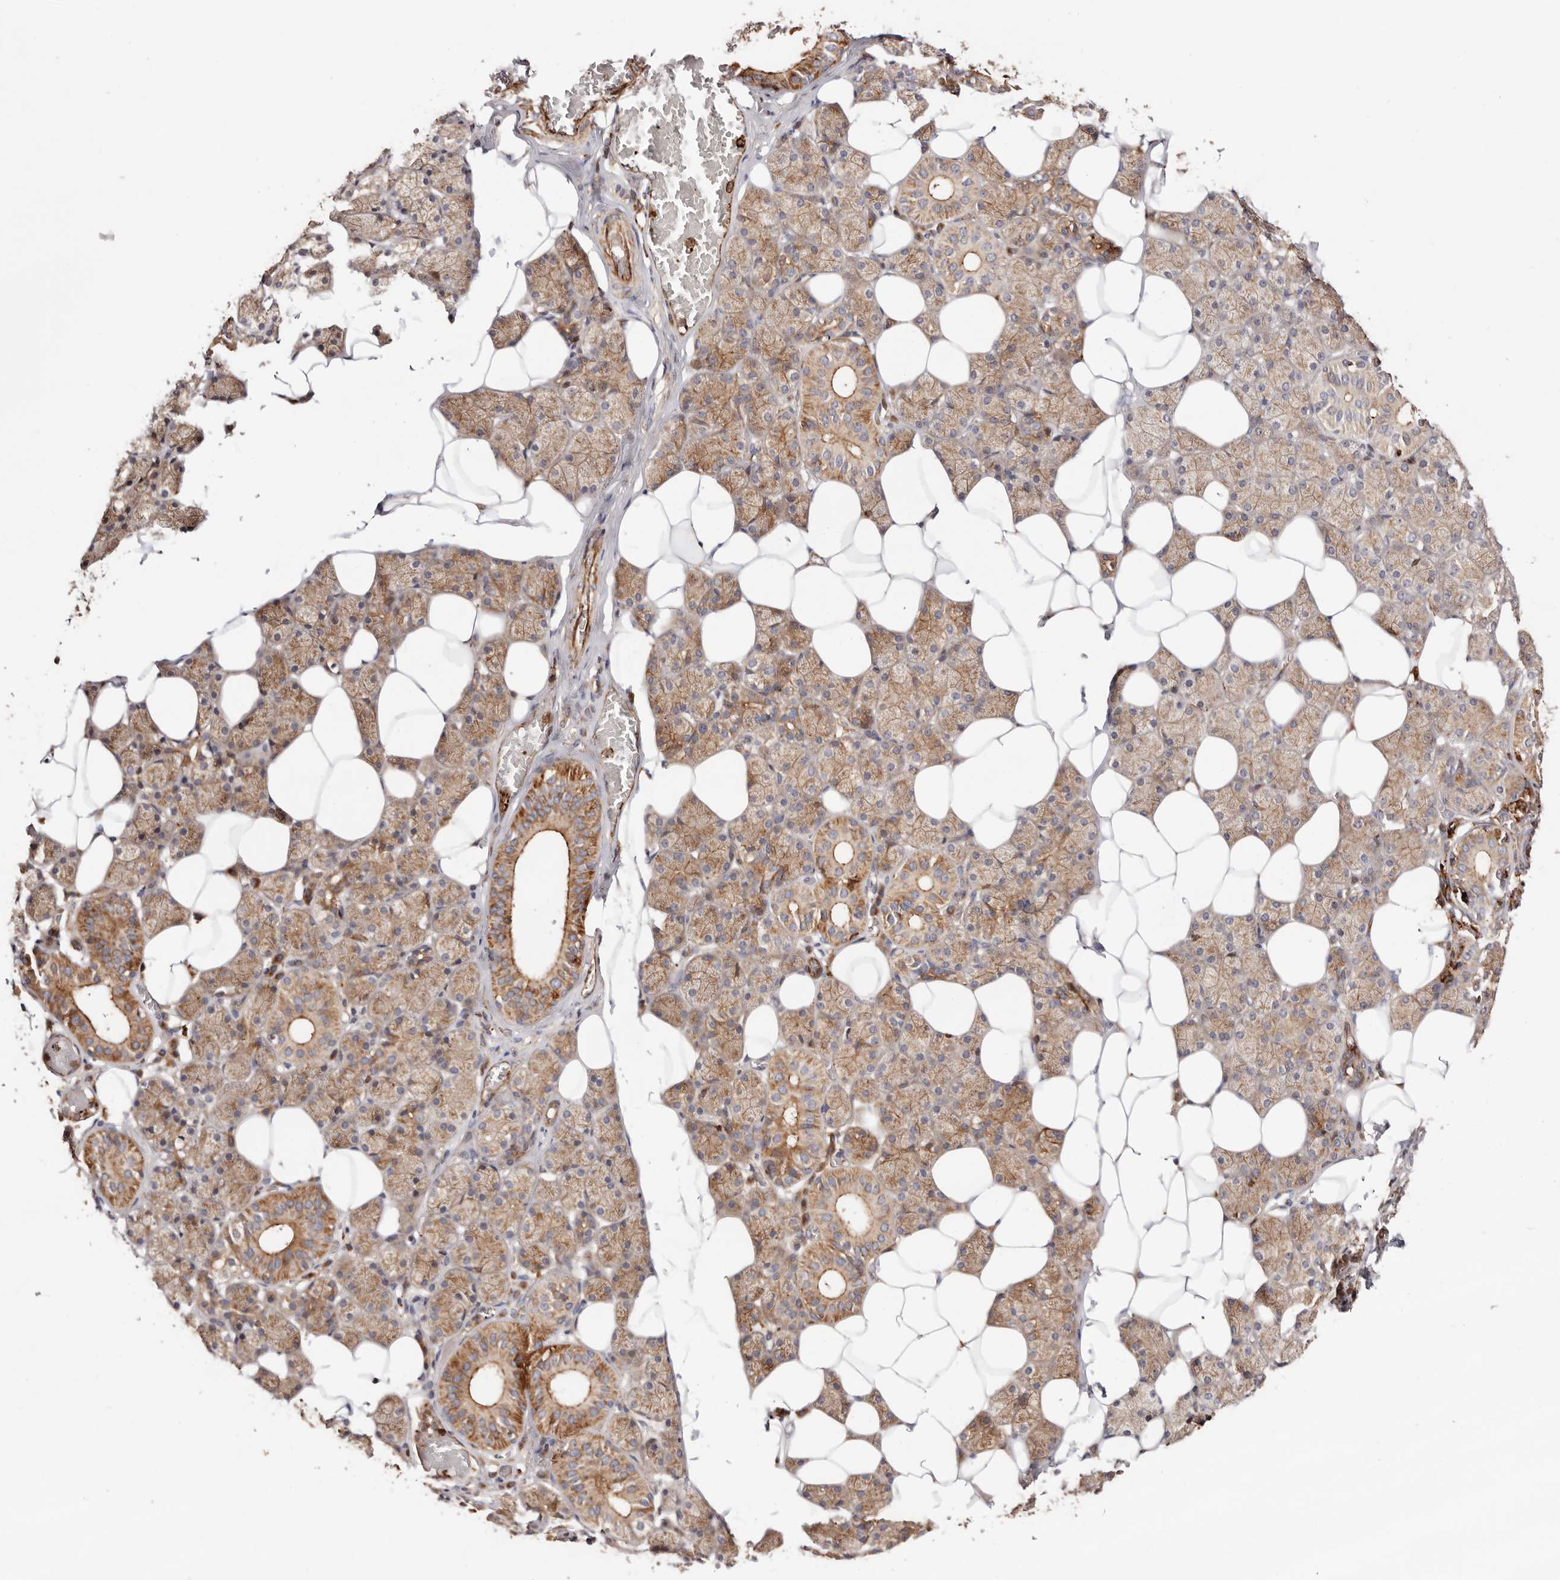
{"staining": {"intensity": "moderate", "quantity": "25%-75%", "location": "cytoplasmic/membranous"}, "tissue": "salivary gland", "cell_type": "Glandular cells", "image_type": "normal", "snomed": [{"axis": "morphology", "description": "Normal tissue, NOS"}, {"axis": "topography", "description": "Salivary gland"}], "caption": "This histopathology image reveals unremarkable salivary gland stained with immunohistochemistry to label a protein in brown. The cytoplasmic/membranous of glandular cells show moderate positivity for the protein. Nuclei are counter-stained blue.", "gene": "PTPN22", "patient": {"sex": "female", "age": 33}}